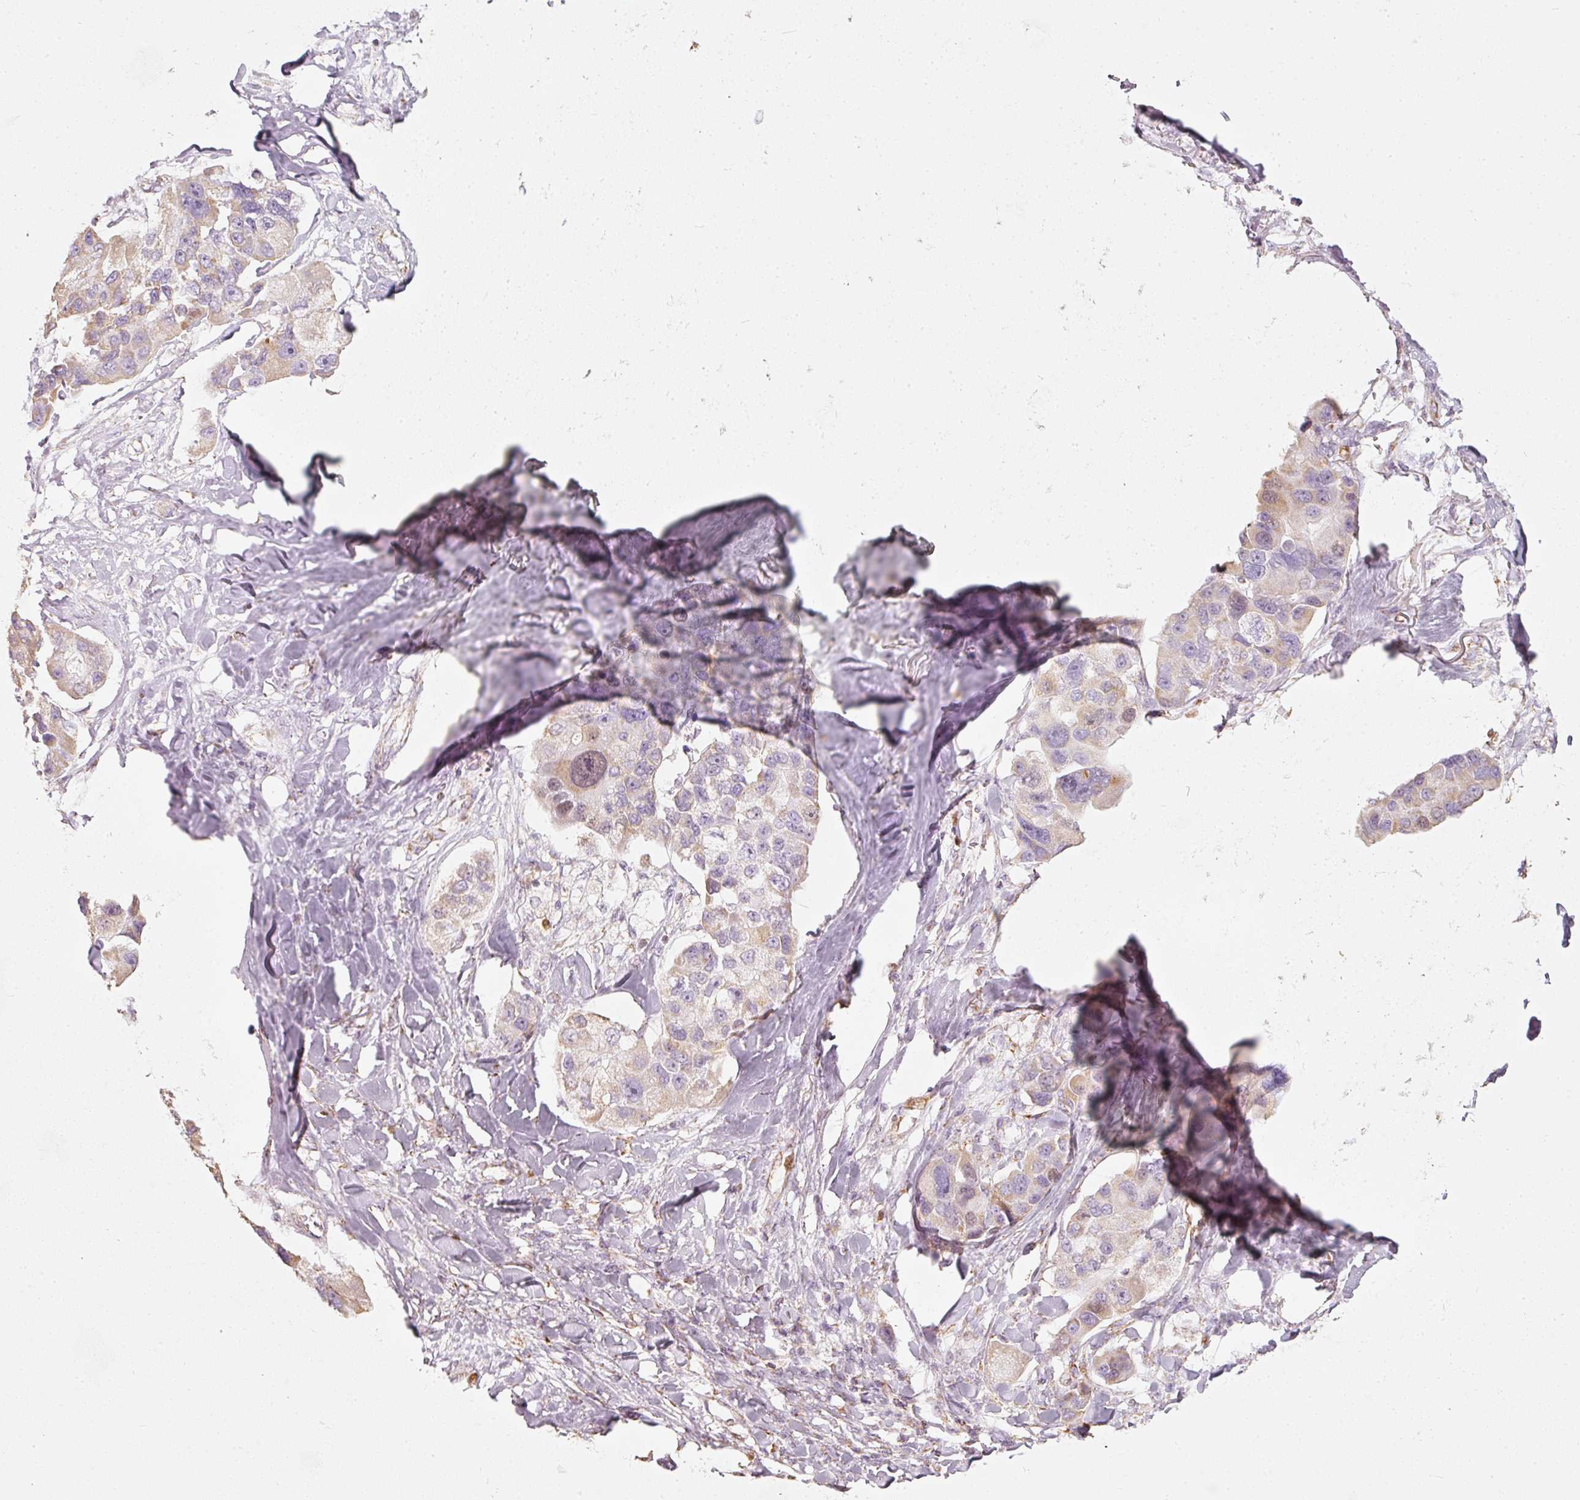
{"staining": {"intensity": "weak", "quantity": "25%-75%", "location": "cytoplasmic/membranous,nuclear"}, "tissue": "lung cancer", "cell_type": "Tumor cells", "image_type": "cancer", "snomed": [{"axis": "morphology", "description": "Adenocarcinoma, NOS"}, {"axis": "topography", "description": "Lung"}], "caption": "Protein analysis of lung cancer tissue reveals weak cytoplasmic/membranous and nuclear positivity in about 25%-75% of tumor cells. (Brightfield microscopy of DAB IHC at high magnification).", "gene": "DUT", "patient": {"sex": "female", "age": 54}}